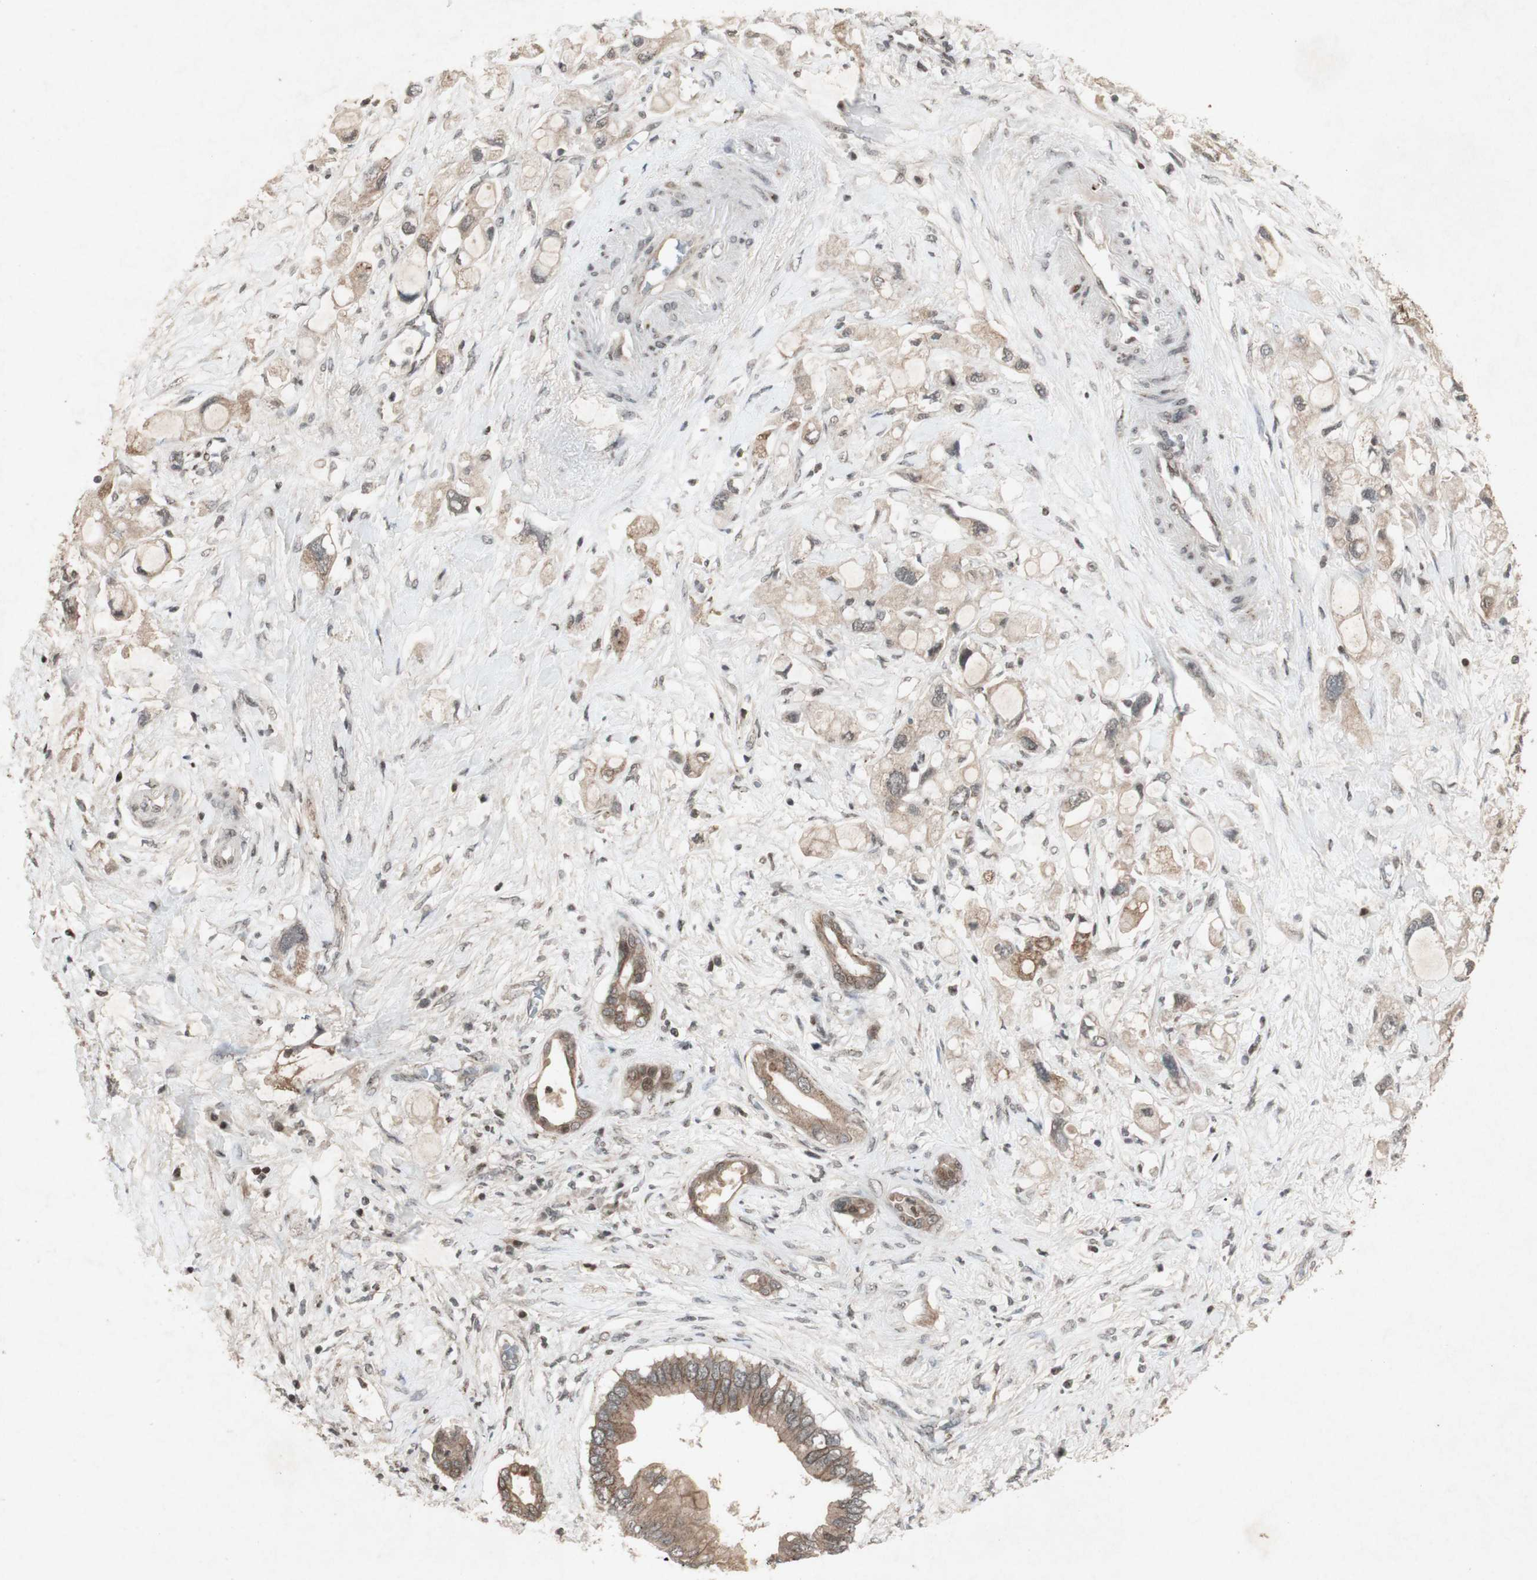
{"staining": {"intensity": "weak", "quantity": ">75%", "location": "cytoplasmic/membranous"}, "tissue": "pancreatic cancer", "cell_type": "Tumor cells", "image_type": "cancer", "snomed": [{"axis": "morphology", "description": "Adenocarcinoma, NOS"}, {"axis": "topography", "description": "Pancreas"}], "caption": "Pancreatic cancer (adenocarcinoma) tissue reveals weak cytoplasmic/membranous expression in approximately >75% of tumor cells", "gene": "PLXNA1", "patient": {"sex": "female", "age": 56}}